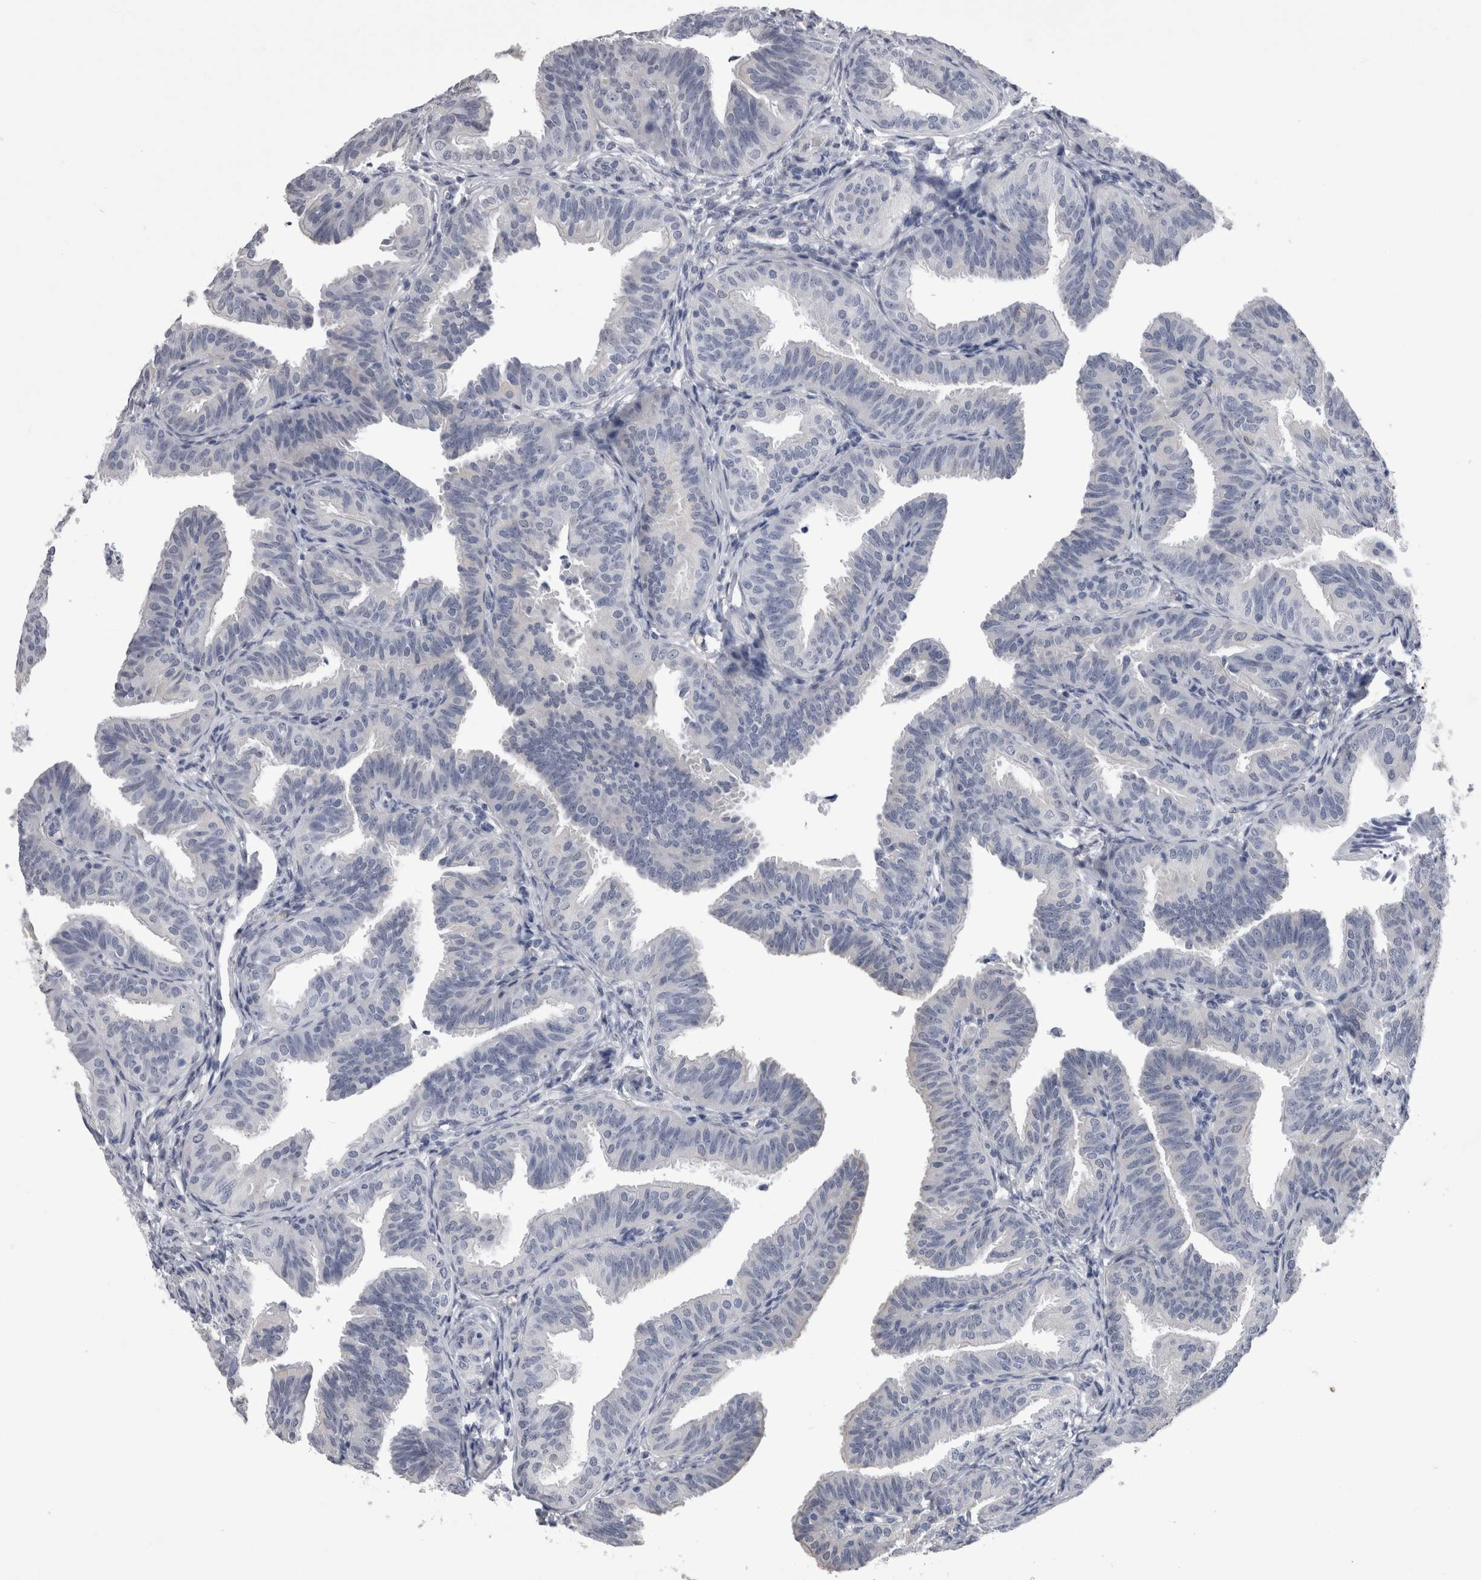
{"staining": {"intensity": "negative", "quantity": "none", "location": "none"}, "tissue": "fallopian tube", "cell_type": "Glandular cells", "image_type": "normal", "snomed": [{"axis": "morphology", "description": "Normal tissue, NOS"}, {"axis": "topography", "description": "Fallopian tube"}], "caption": "Fallopian tube stained for a protein using immunohistochemistry (IHC) reveals no staining glandular cells.", "gene": "AFMID", "patient": {"sex": "female", "age": 35}}